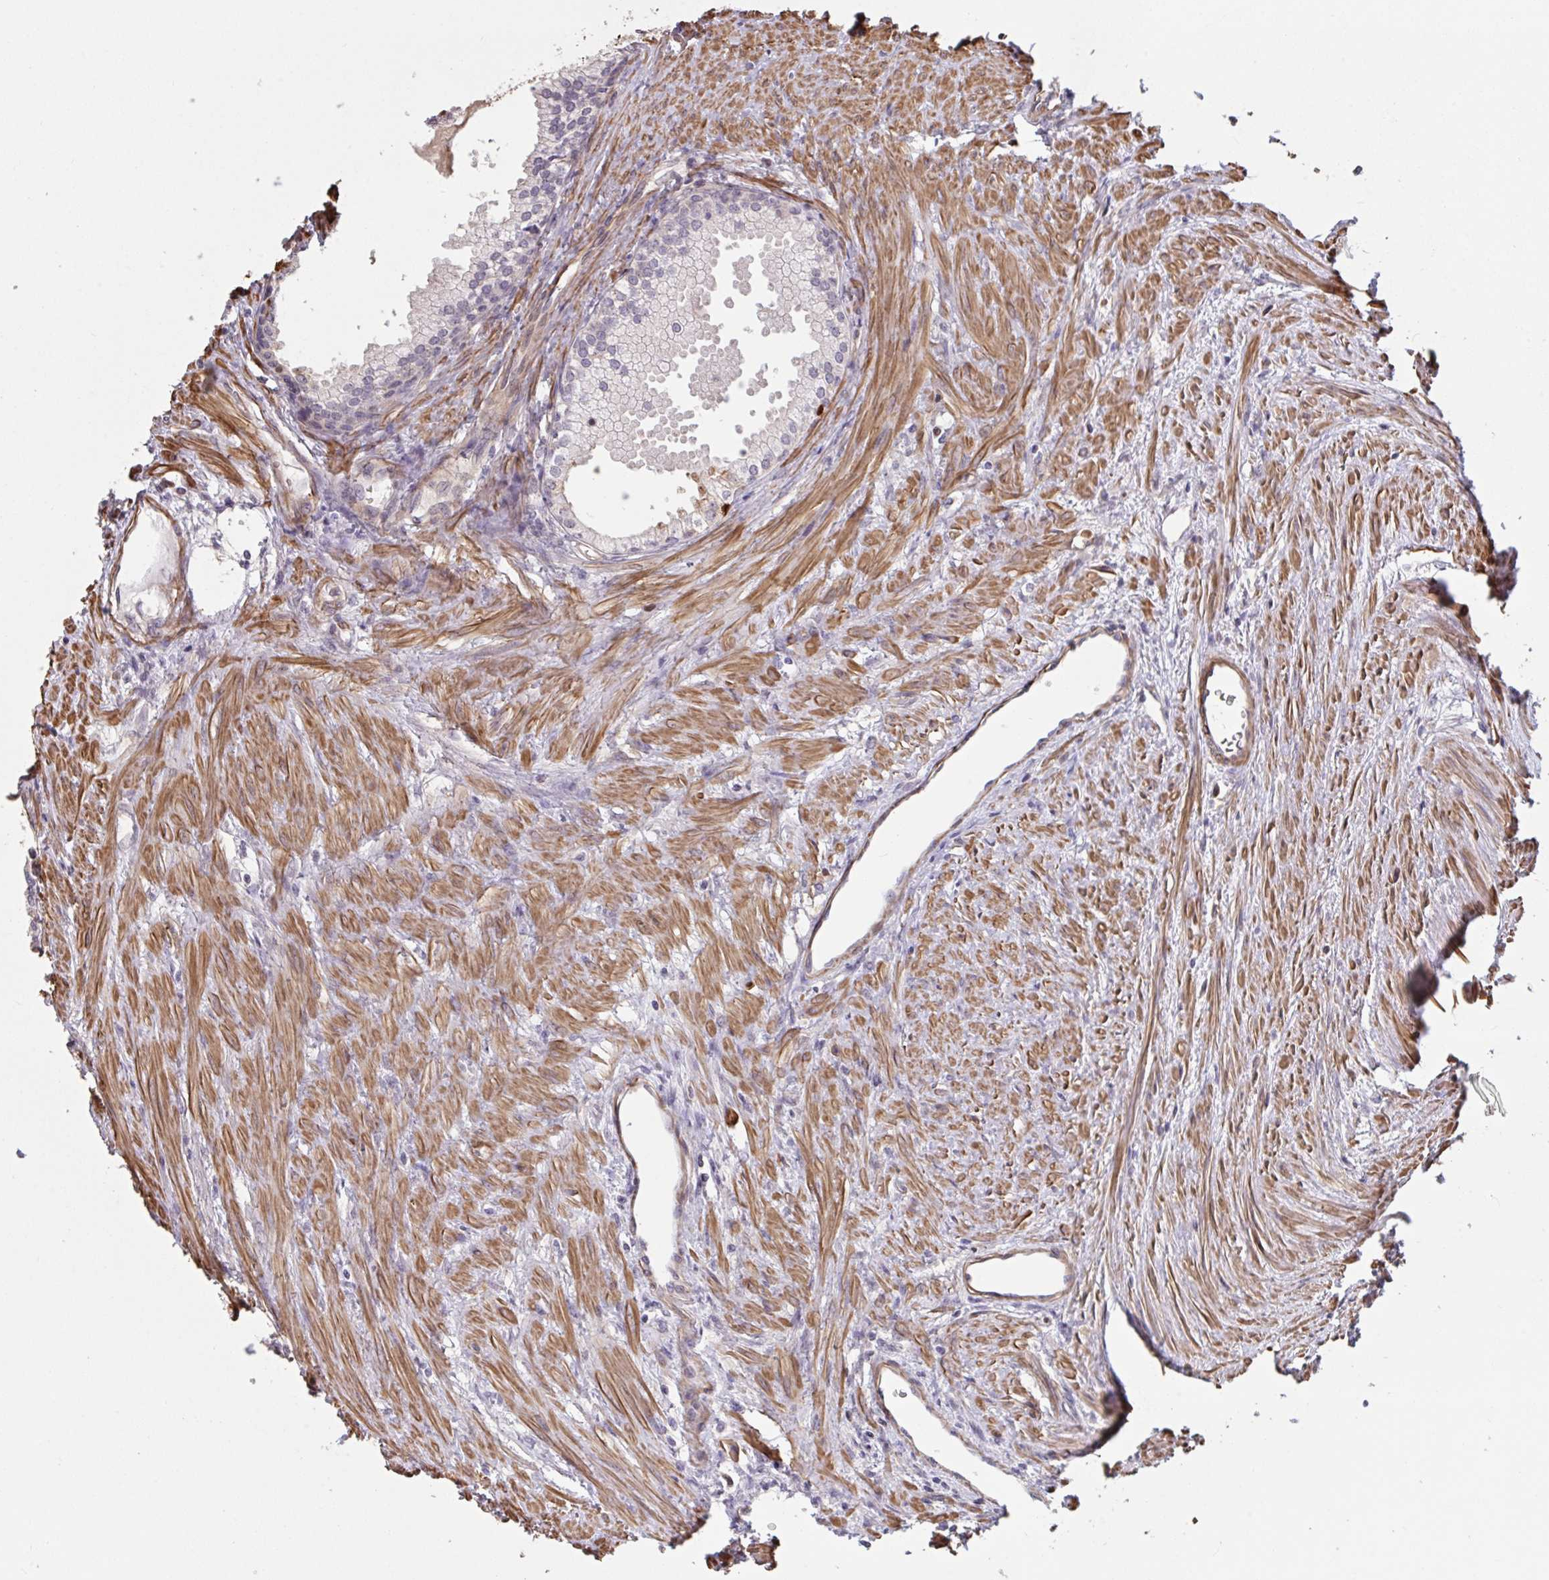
{"staining": {"intensity": "negative", "quantity": "none", "location": "none"}, "tissue": "prostate cancer", "cell_type": "Tumor cells", "image_type": "cancer", "snomed": [{"axis": "morphology", "description": "Adenocarcinoma, High grade"}, {"axis": "topography", "description": "Prostate"}], "caption": "An immunohistochemistry (IHC) image of high-grade adenocarcinoma (prostate) is shown. There is no staining in tumor cells of high-grade adenocarcinoma (prostate).", "gene": "IPO5", "patient": {"sex": "male", "age": 68}}